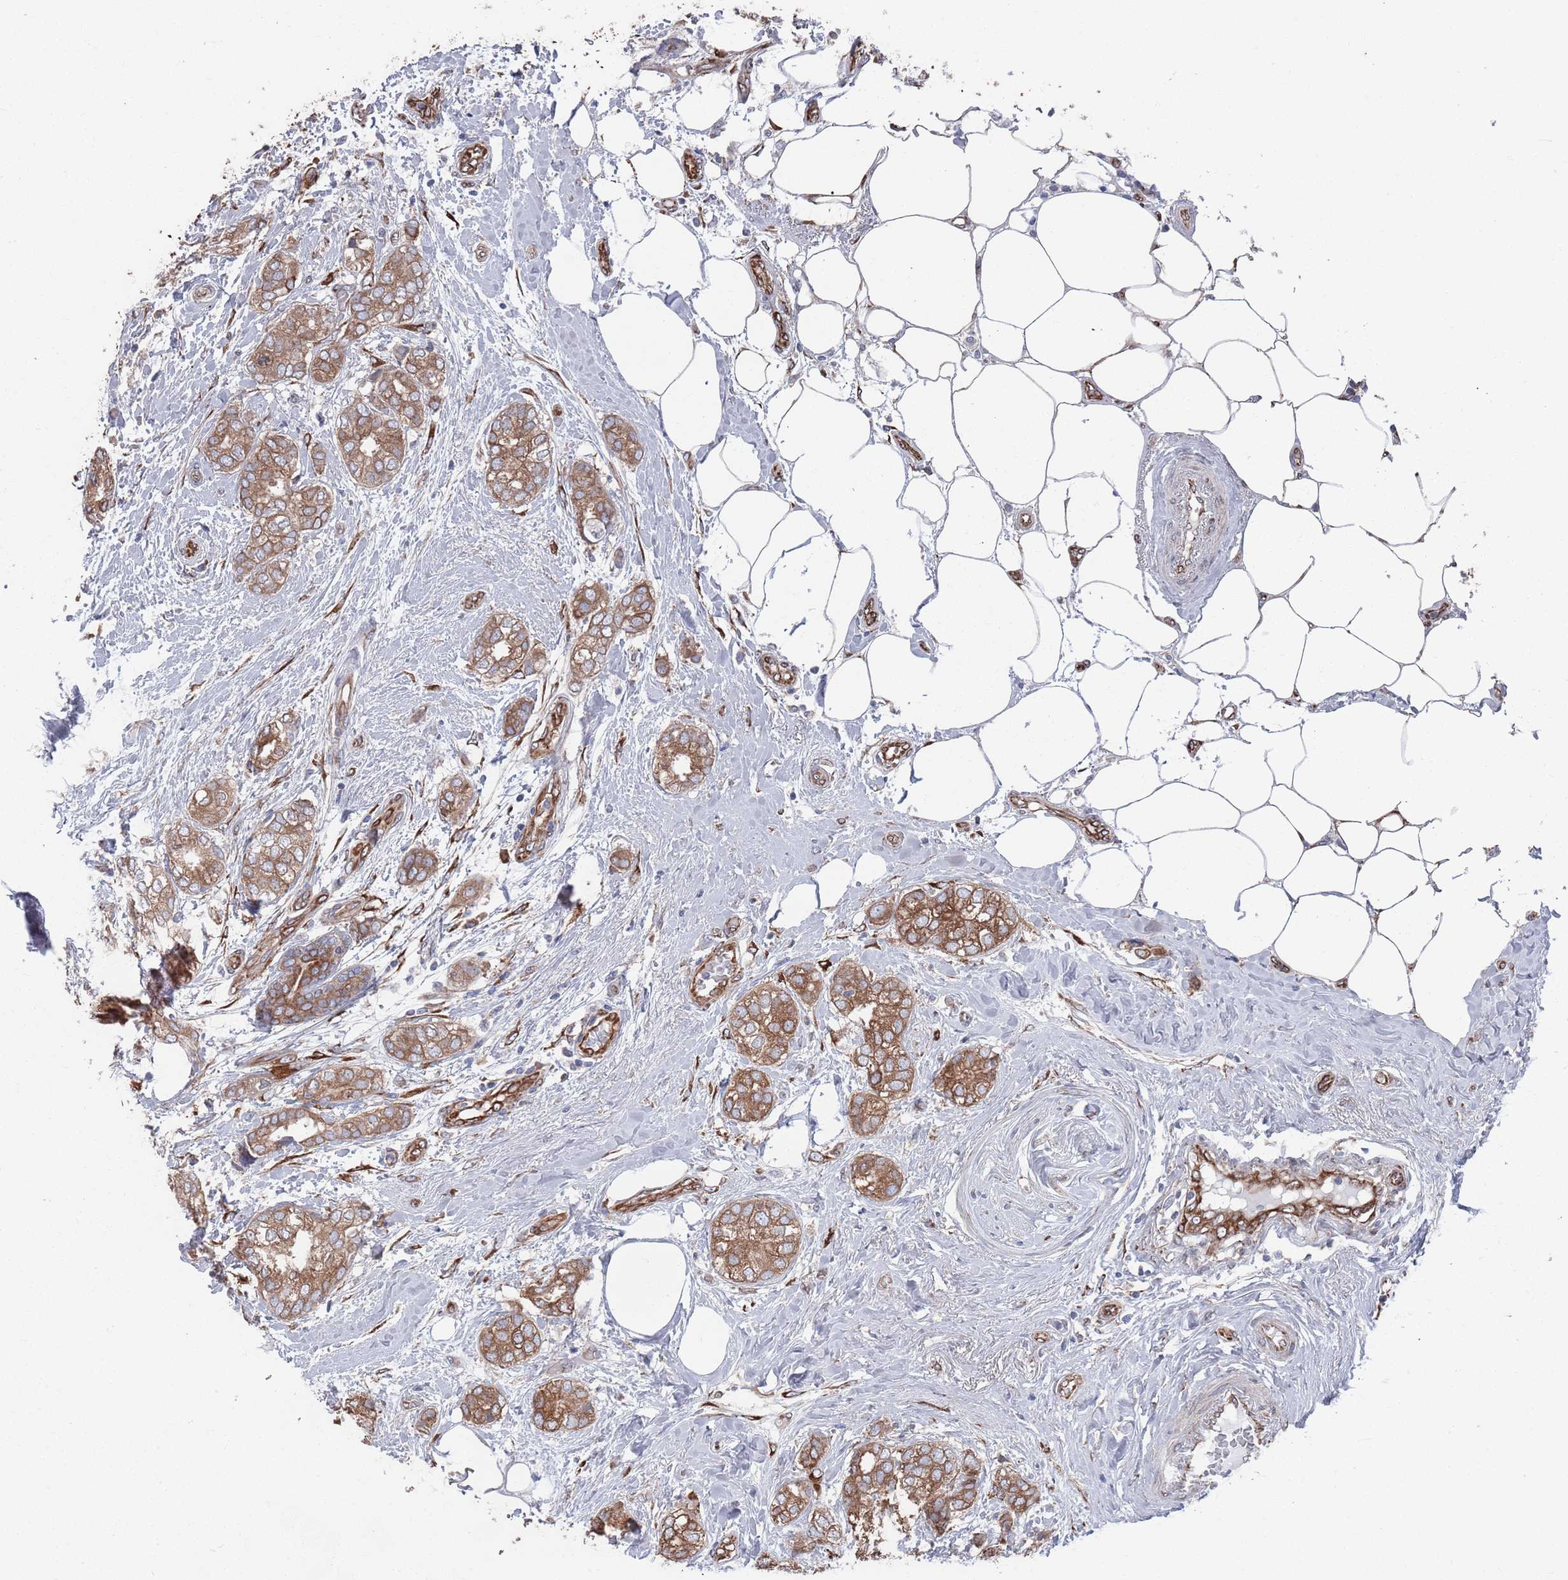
{"staining": {"intensity": "moderate", "quantity": ">75%", "location": "cytoplasmic/membranous"}, "tissue": "breast cancer", "cell_type": "Tumor cells", "image_type": "cancer", "snomed": [{"axis": "morphology", "description": "Duct carcinoma"}, {"axis": "topography", "description": "Breast"}], "caption": "Immunohistochemistry micrograph of breast cancer (infiltrating ductal carcinoma) stained for a protein (brown), which reveals medium levels of moderate cytoplasmic/membranous expression in approximately >75% of tumor cells.", "gene": "CCDC106", "patient": {"sex": "female", "age": 73}}